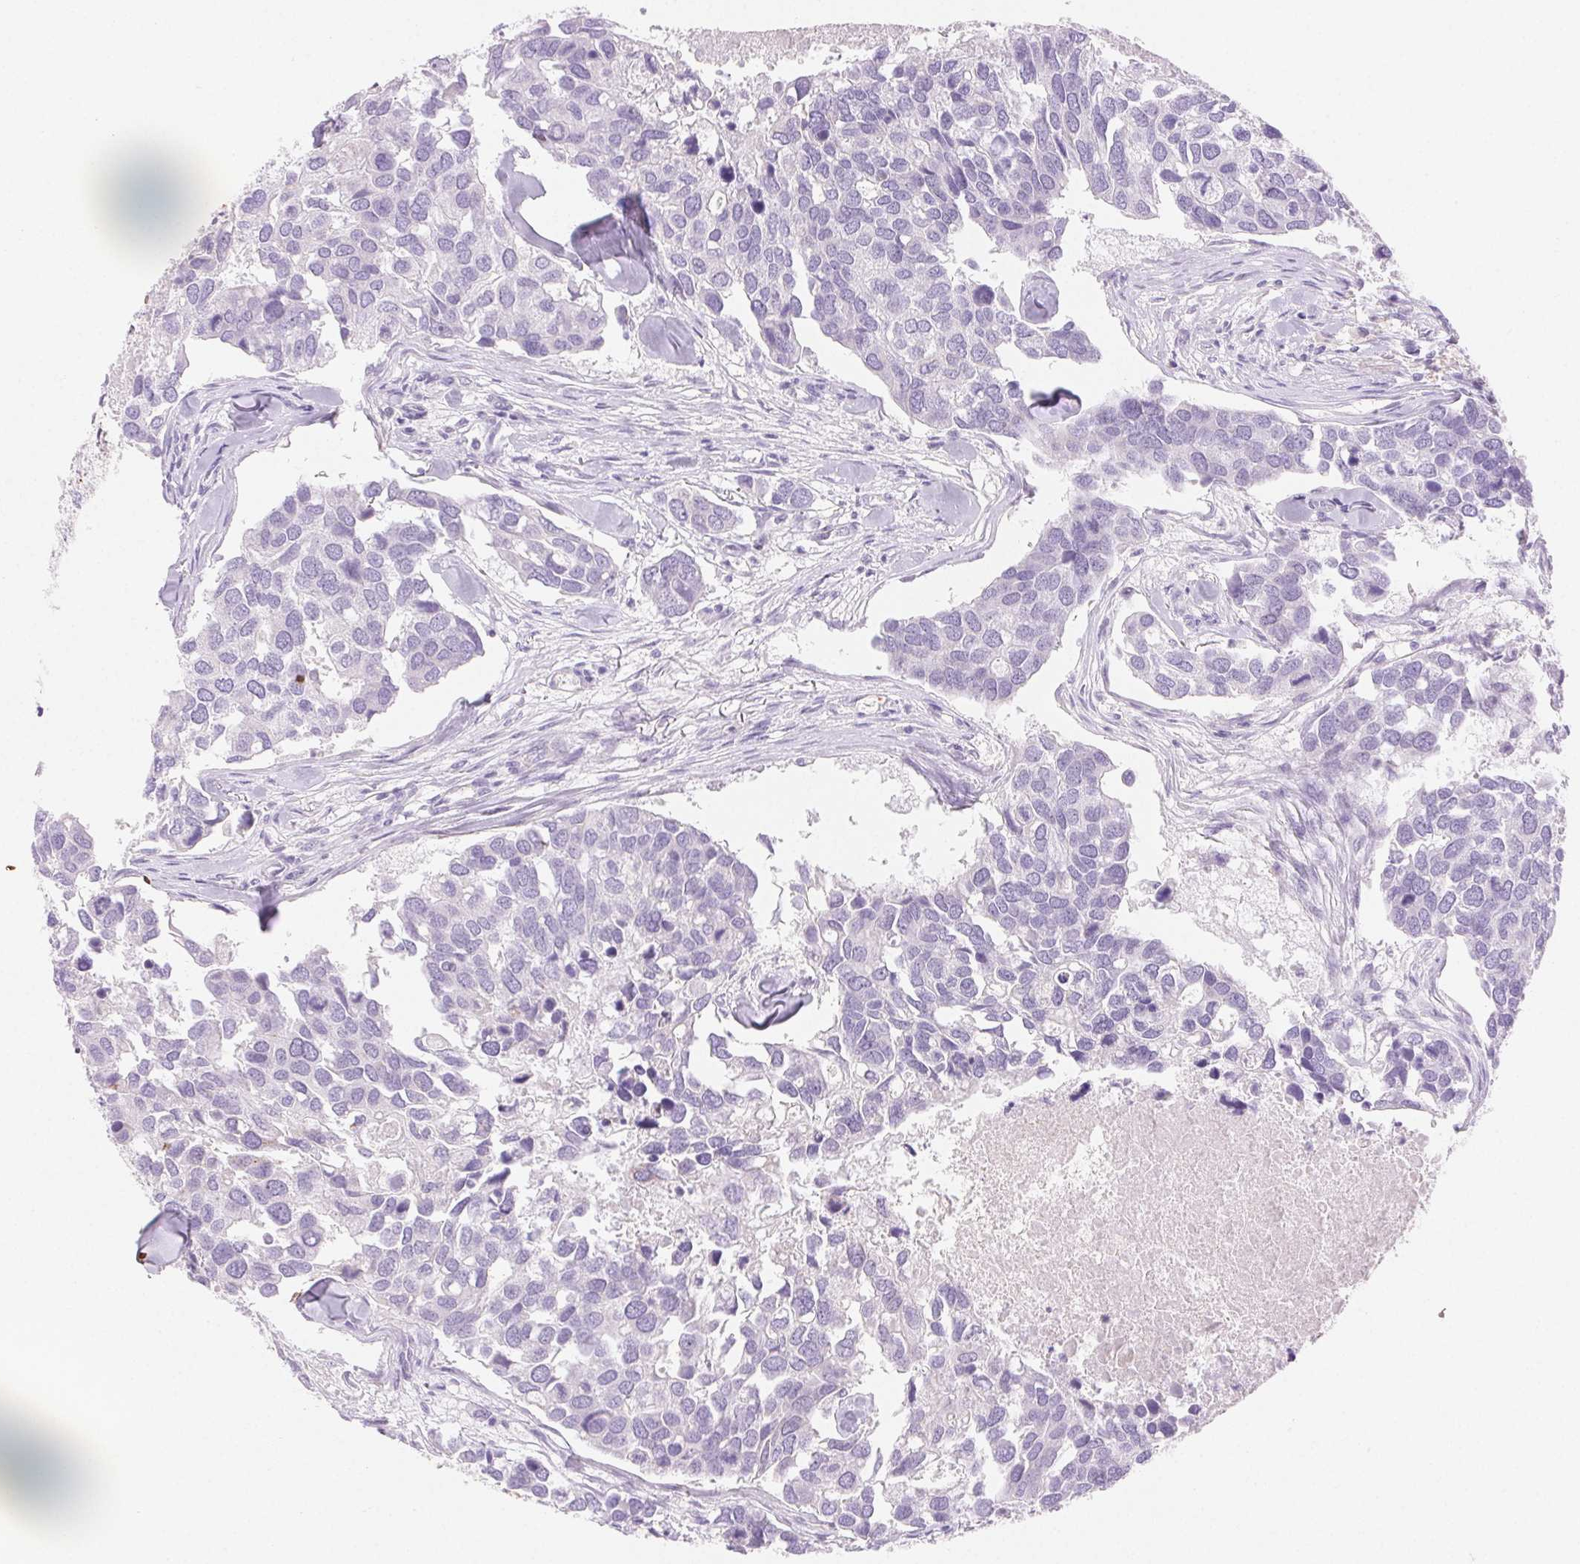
{"staining": {"intensity": "negative", "quantity": "none", "location": "none"}, "tissue": "breast cancer", "cell_type": "Tumor cells", "image_type": "cancer", "snomed": [{"axis": "morphology", "description": "Duct carcinoma"}, {"axis": "topography", "description": "Breast"}], "caption": "This is a image of IHC staining of breast cancer, which shows no staining in tumor cells. Brightfield microscopy of IHC stained with DAB (3,3'-diaminobenzidine) (brown) and hematoxylin (blue), captured at high magnification.", "gene": "FGA", "patient": {"sex": "female", "age": 83}}